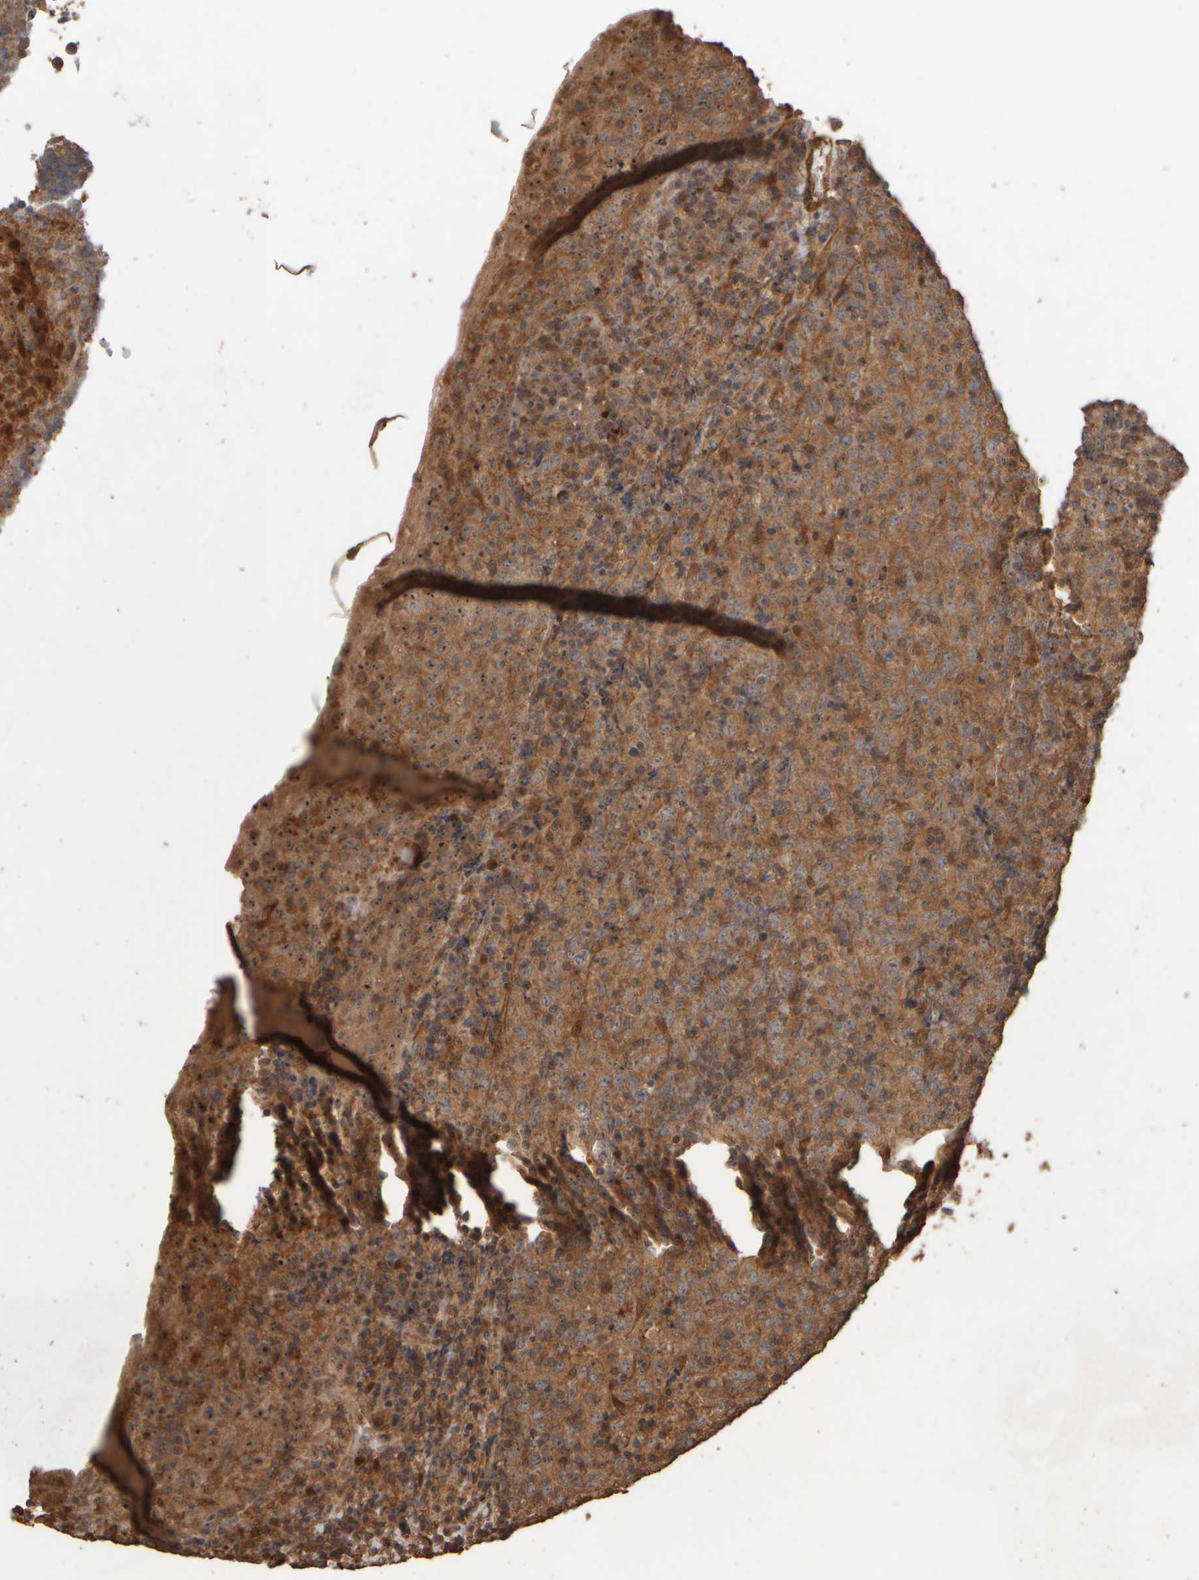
{"staining": {"intensity": "moderate", "quantity": ">75%", "location": "cytoplasmic/membranous,nuclear"}, "tissue": "lymphoma", "cell_type": "Tumor cells", "image_type": "cancer", "snomed": [{"axis": "morphology", "description": "Malignant lymphoma, non-Hodgkin's type, High grade"}, {"axis": "topography", "description": "Tonsil"}], "caption": "Tumor cells exhibit medium levels of moderate cytoplasmic/membranous and nuclear positivity in about >75% of cells in lymphoma.", "gene": "SPHK1", "patient": {"sex": "female", "age": 36}}